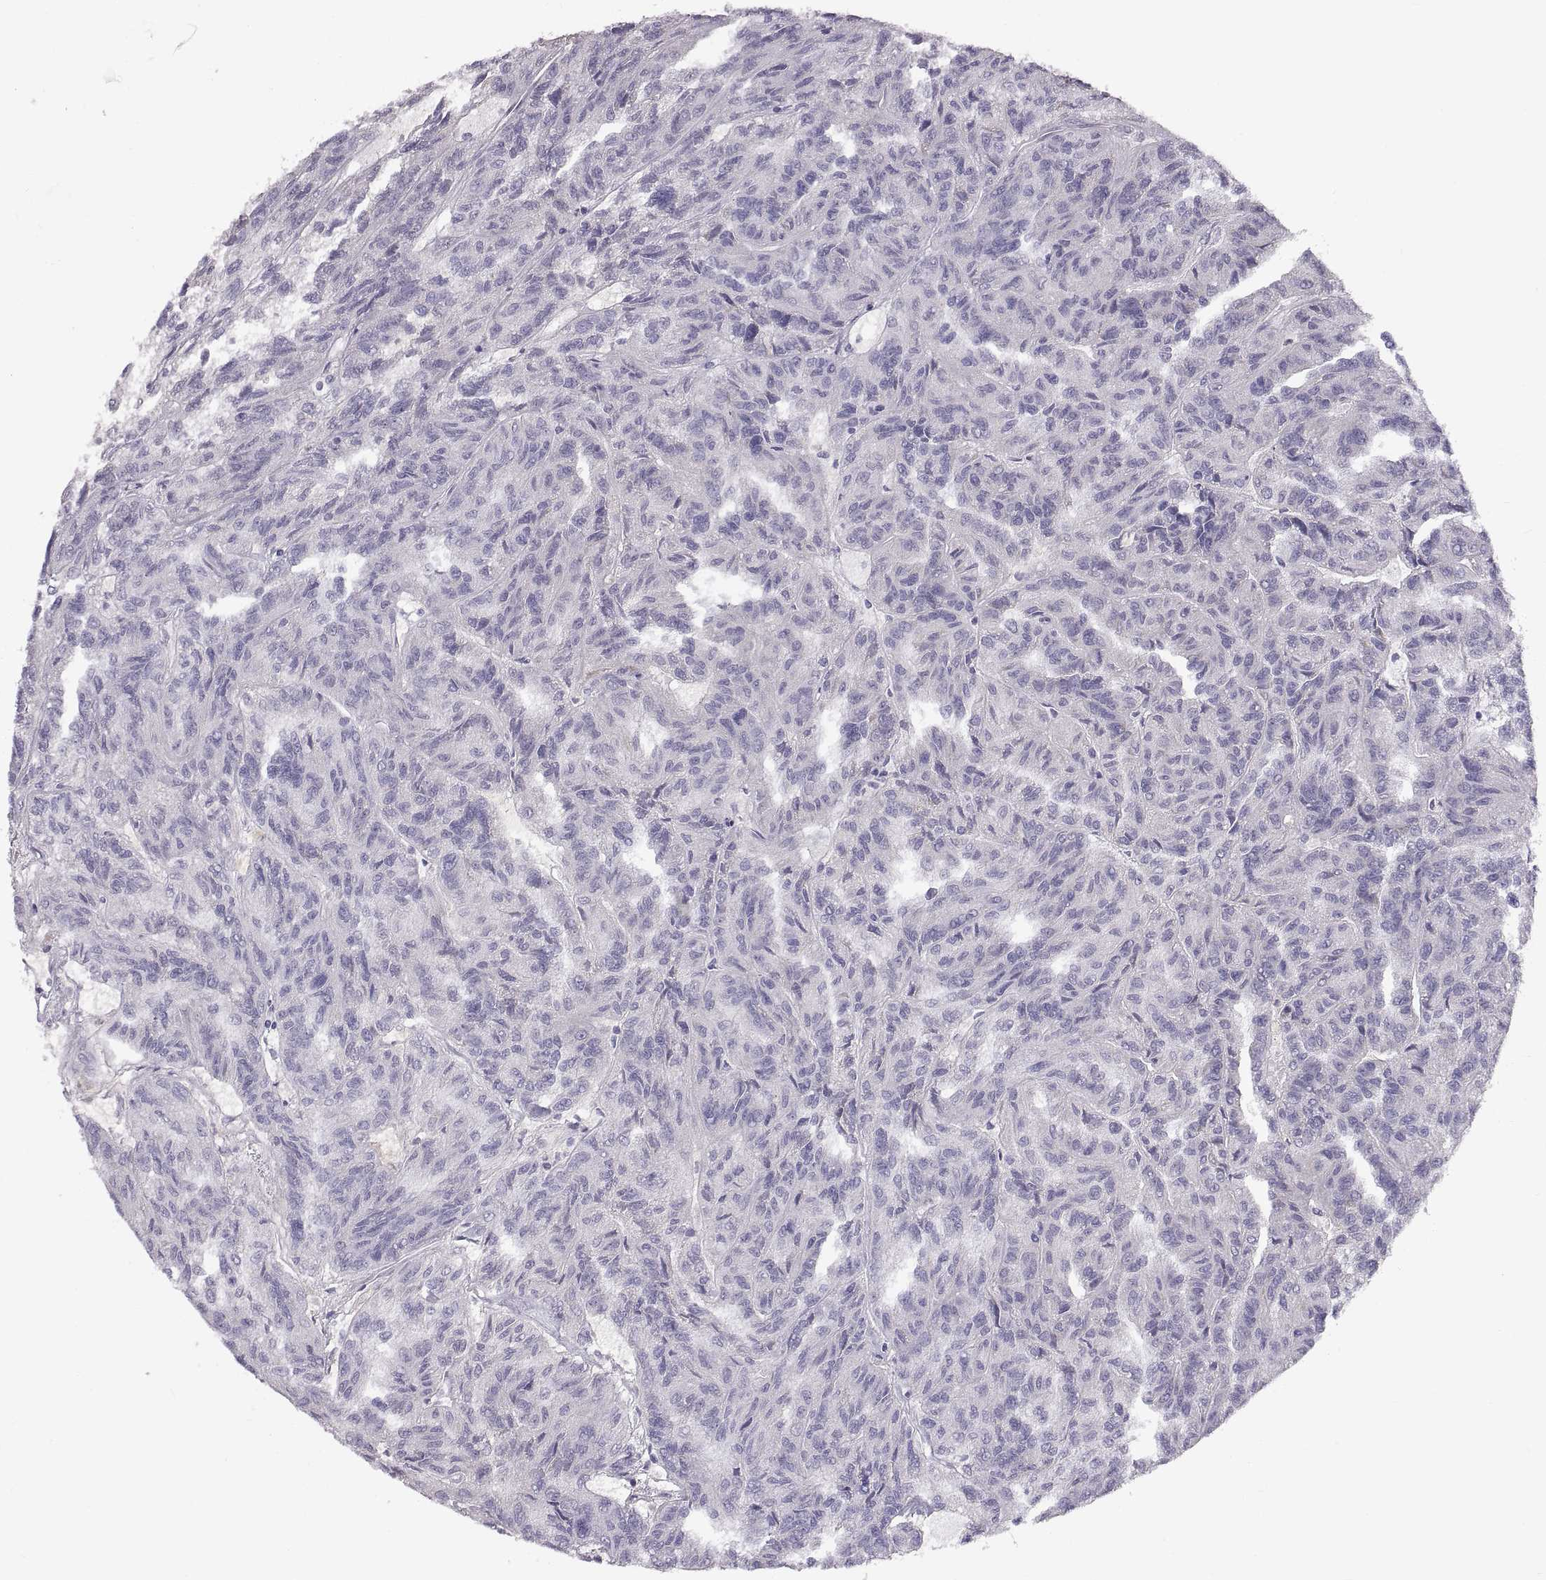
{"staining": {"intensity": "negative", "quantity": "none", "location": "none"}, "tissue": "renal cancer", "cell_type": "Tumor cells", "image_type": "cancer", "snomed": [{"axis": "morphology", "description": "Adenocarcinoma, NOS"}, {"axis": "topography", "description": "Kidney"}], "caption": "Immunohistochemical staining of human renal adenocarcinoma displays no significant staining in tumor cells. (DAB (3,3'-diaminobenzidine) immunohistochemistry visualized using brightfield microscopy, high magnification).", "gene": "ADAM32", "patient": {"sex": "male", "age": 79}}